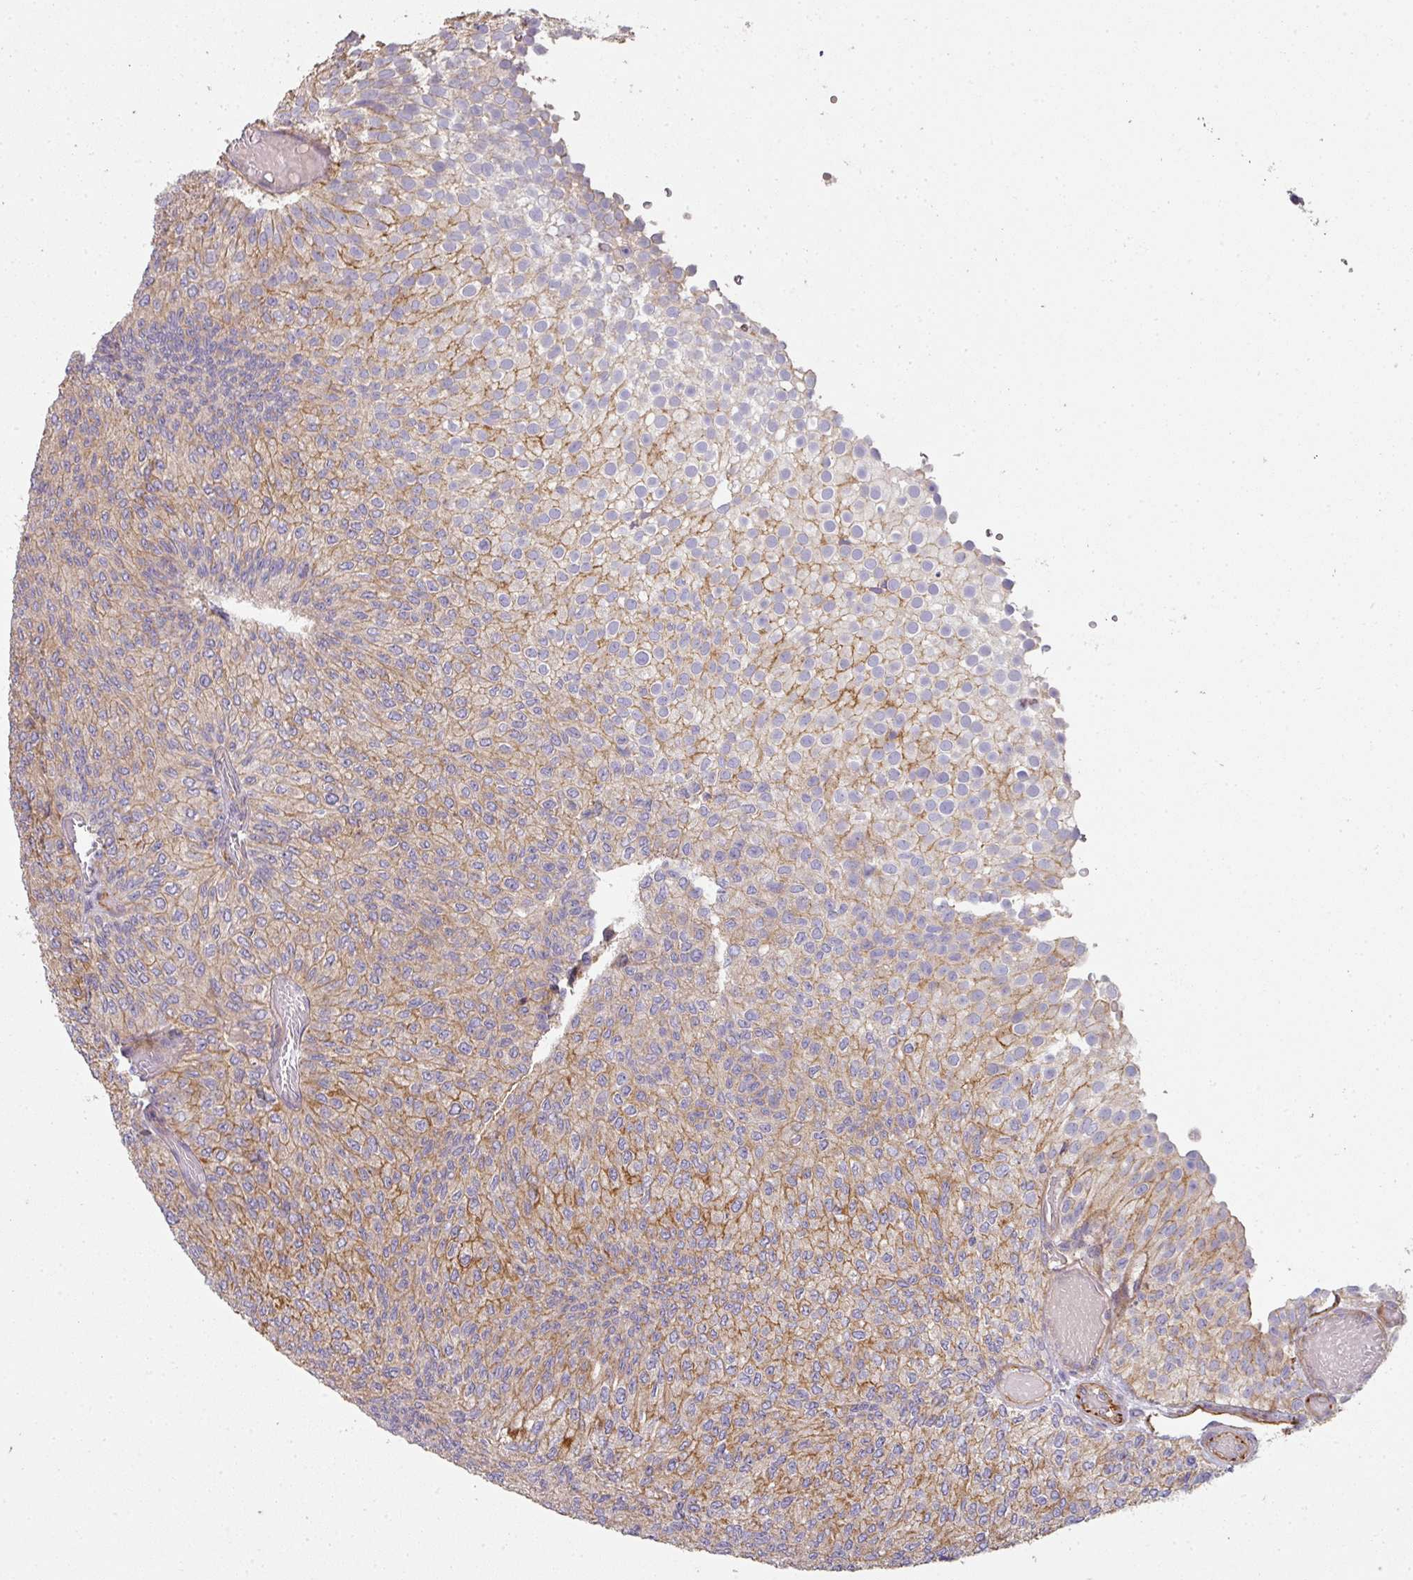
{"staining": {"intensity": "moderate", "quantity": "25%-75%", "location": "cytoplasmic/membranous"}, "tissue": "urothelial cancer", "cell_type": "Tumor cells", "image_type": "cancer", "snomed": [{"axis": "morphology", "description": "Urothelial carcinoma, Low grade"}, {"axis": "topography", "description": "Urinary bladder"}], "caption": "A high-resolution micrograph shows immunohistochemistry (IHC) staining of low-grade urothelial carcinoma, which demonstrates moderate cytoplasmic/membranous expression in about 25%-75% of tumor cells.", "gene": "PCDH1", "patient": {"sex": "male", "age": 78}}